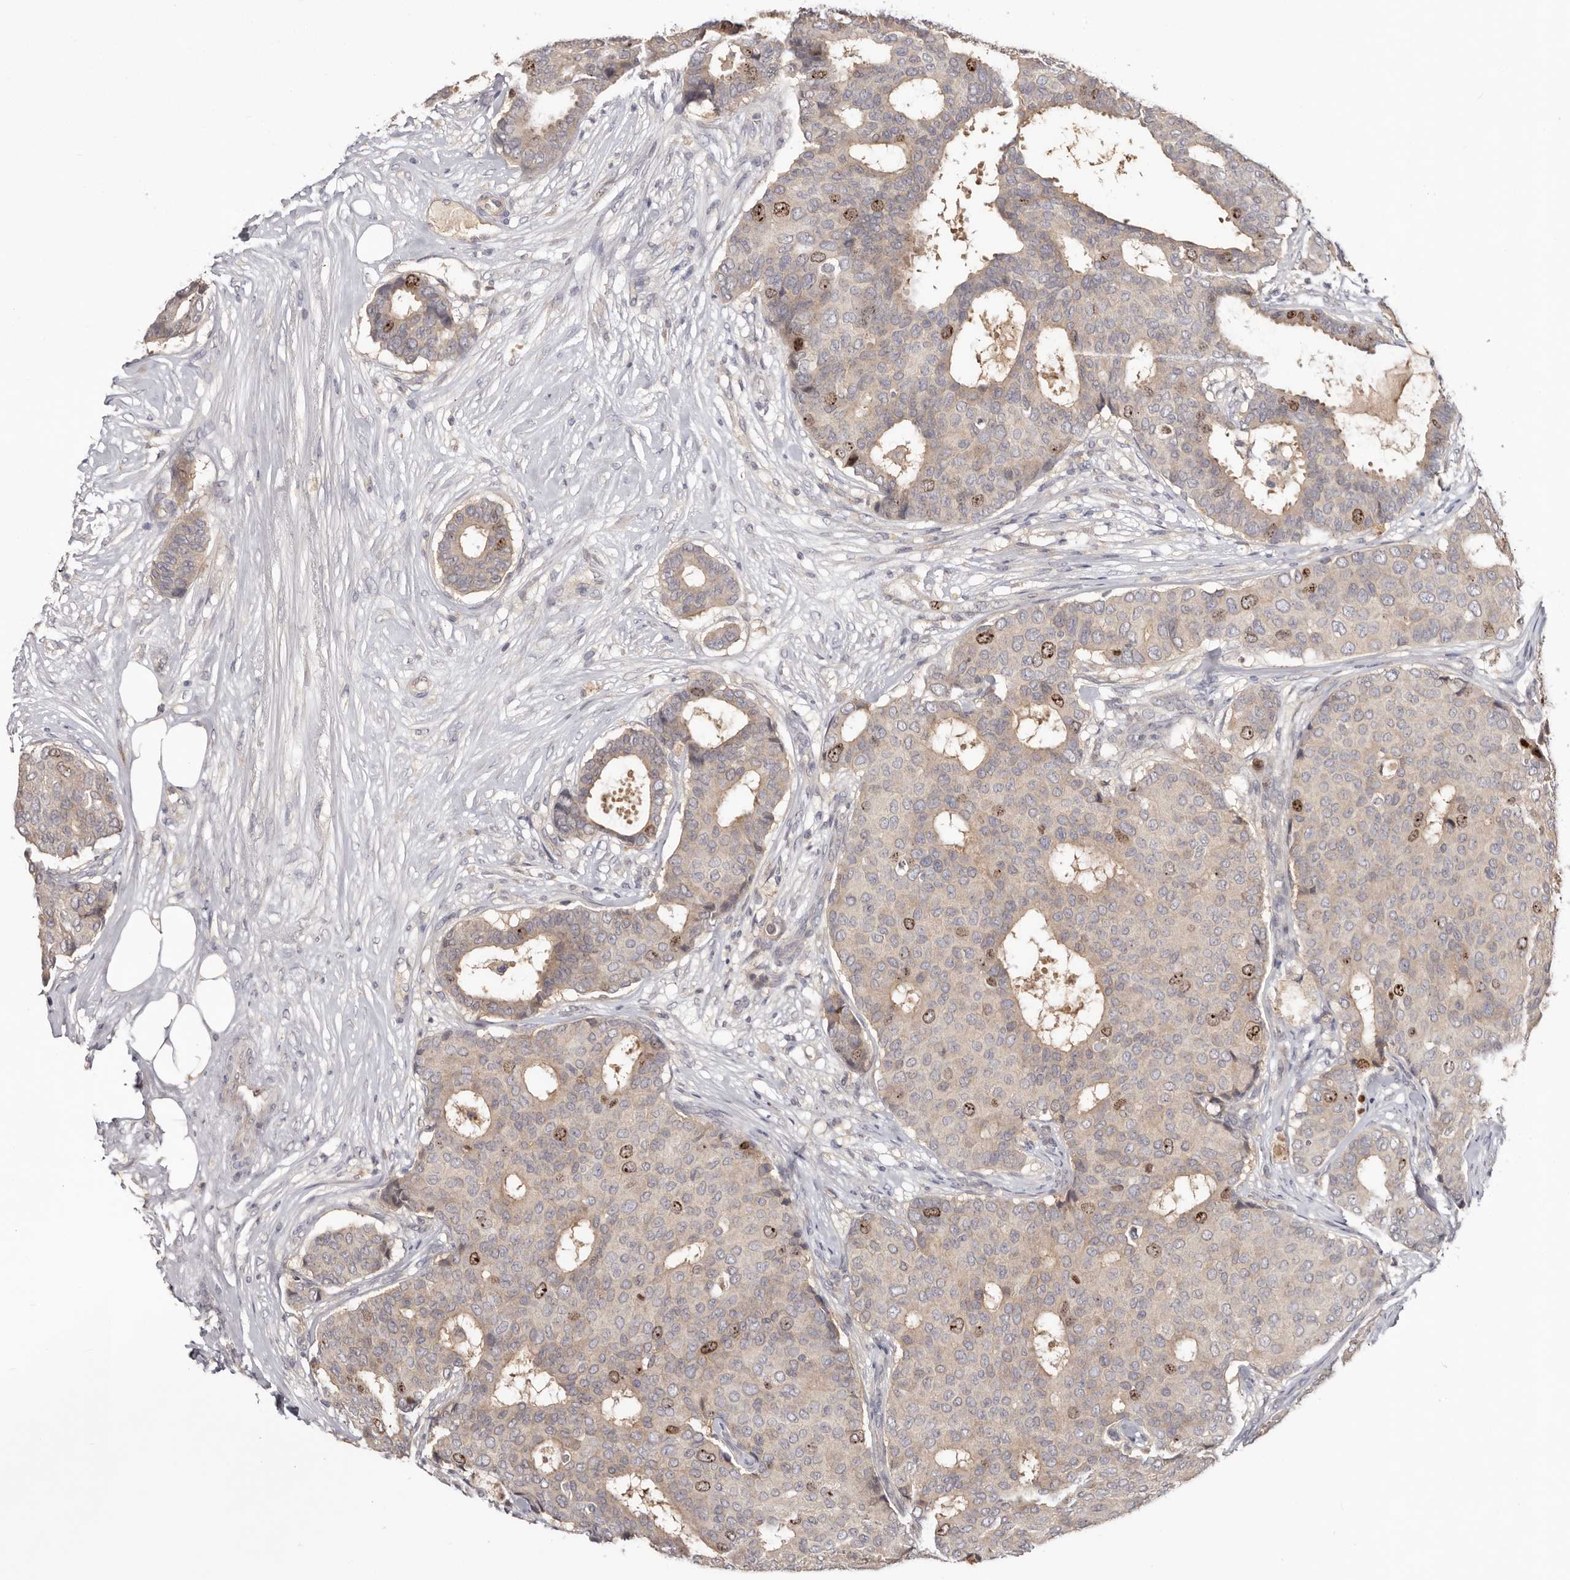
{"staining": {"intensity": "strong", "quantity": "<25%", "location": "nuclear"}, "tissue": "breast cancer", "cell_type": "Tumor cells", "image_type": "cancer", "snomed": [{"axis": "morphology", "description": "Duct carcinoma"}, {"axis": "topography", "description": "Breast"}], "caption": "A histopathology image of human intraductal carcinoma (breast) stained for a protein exhibits strong nuclear brown staining in tumor cells.", "gene": "CCDC190", "patient": {"sex": "female", "age": 75}}